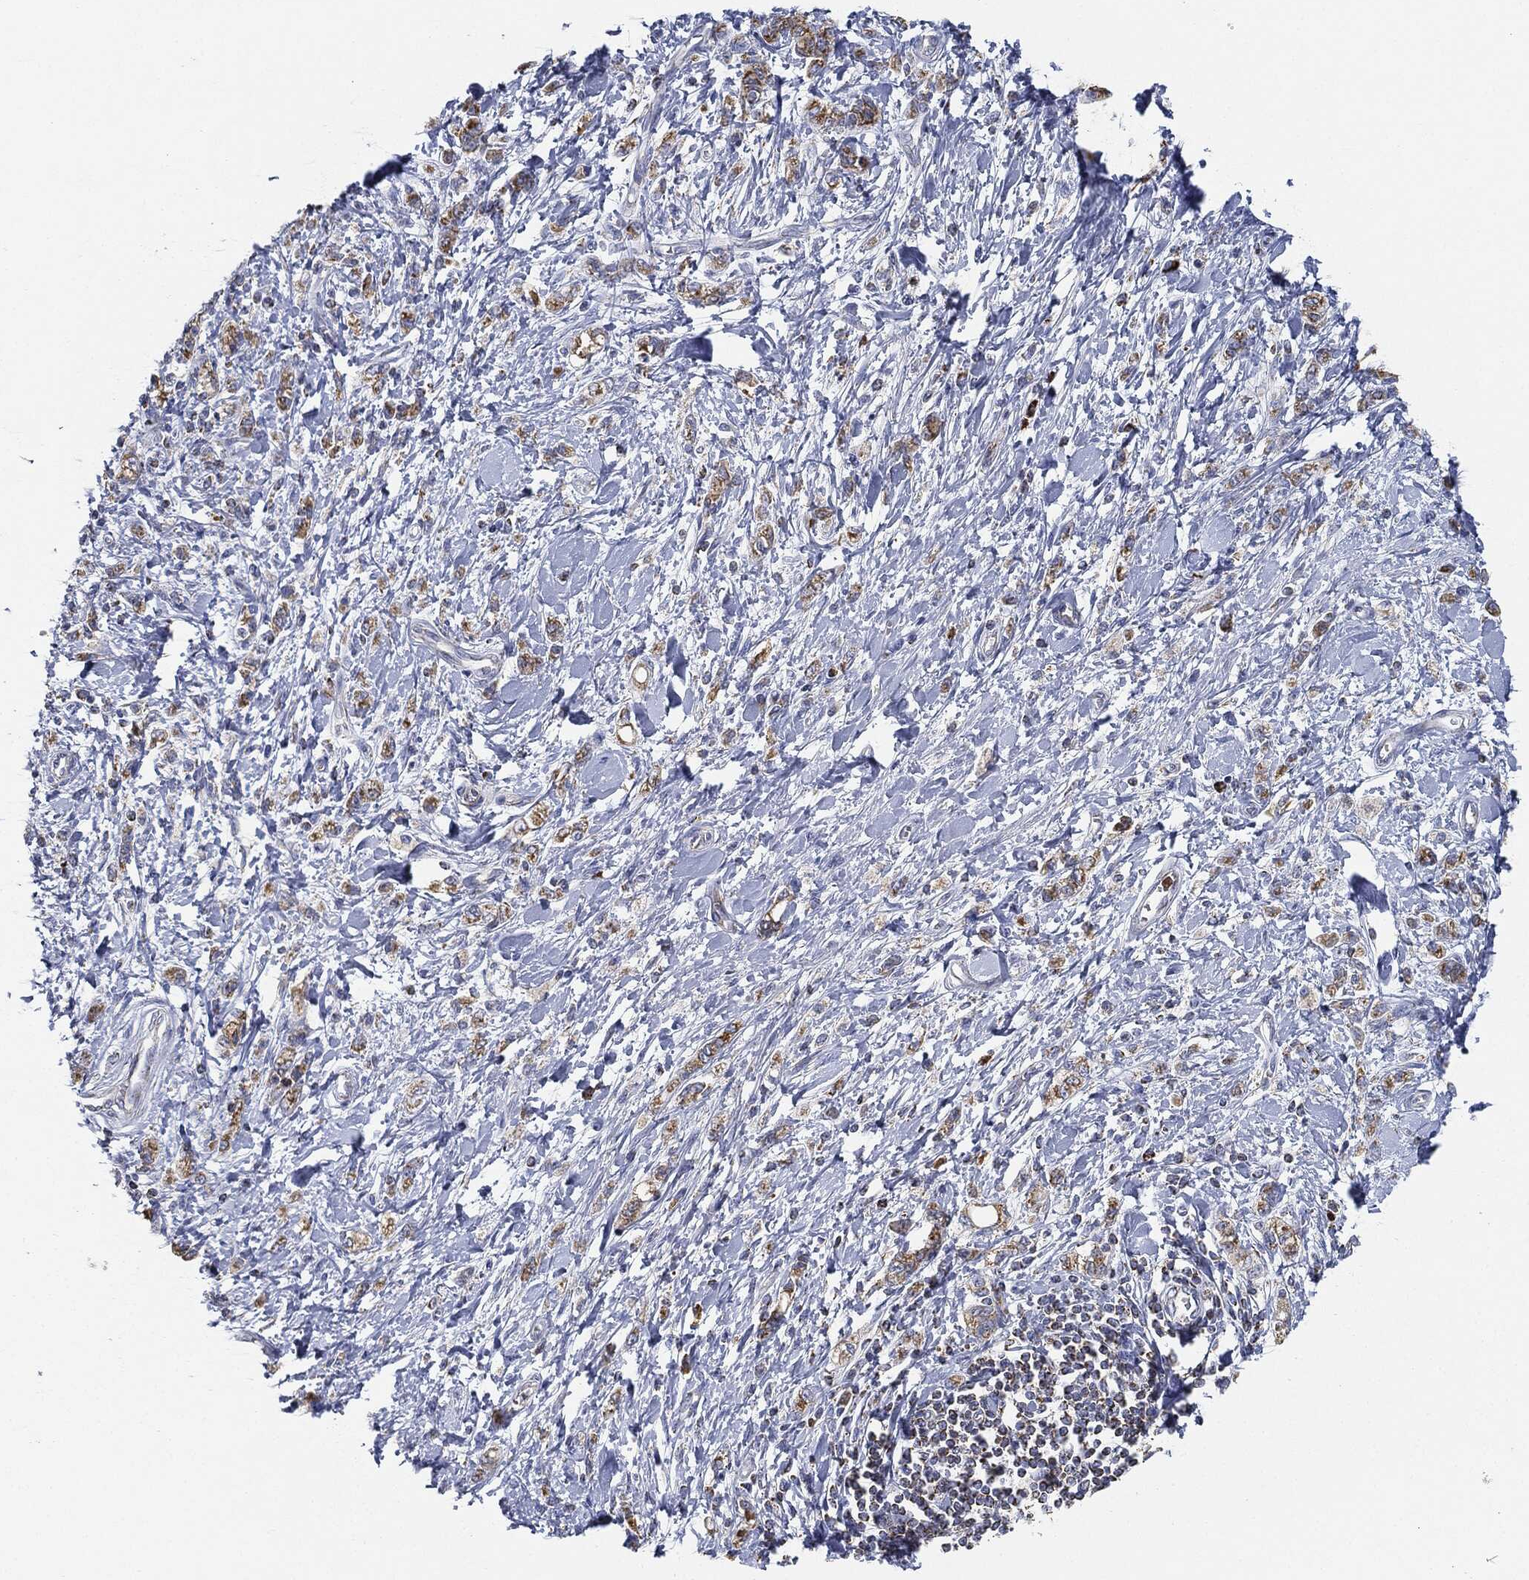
{"staining": {"intensity": "moderate", "quantity": ">75%", "location": "cytoplasmic/membranous"}, "tissue": "stomach cancer", "cell_type": "Tumor cells", "image_type": "cancer", "snomed": [{"axis": "morphology", "description": "Adenocarcinoma, NOS"}, {"axis": "topography", "description": "Stomach"}], "caption": "Adenocarcinoma (stomach) was stained to show a protein in brown. There is medium levels of moderate cytoplasmic/membranous expression in about >75% of tumor cells.", "gene": "CAPN15", "patient": {"sex": "male", "age": 77}}